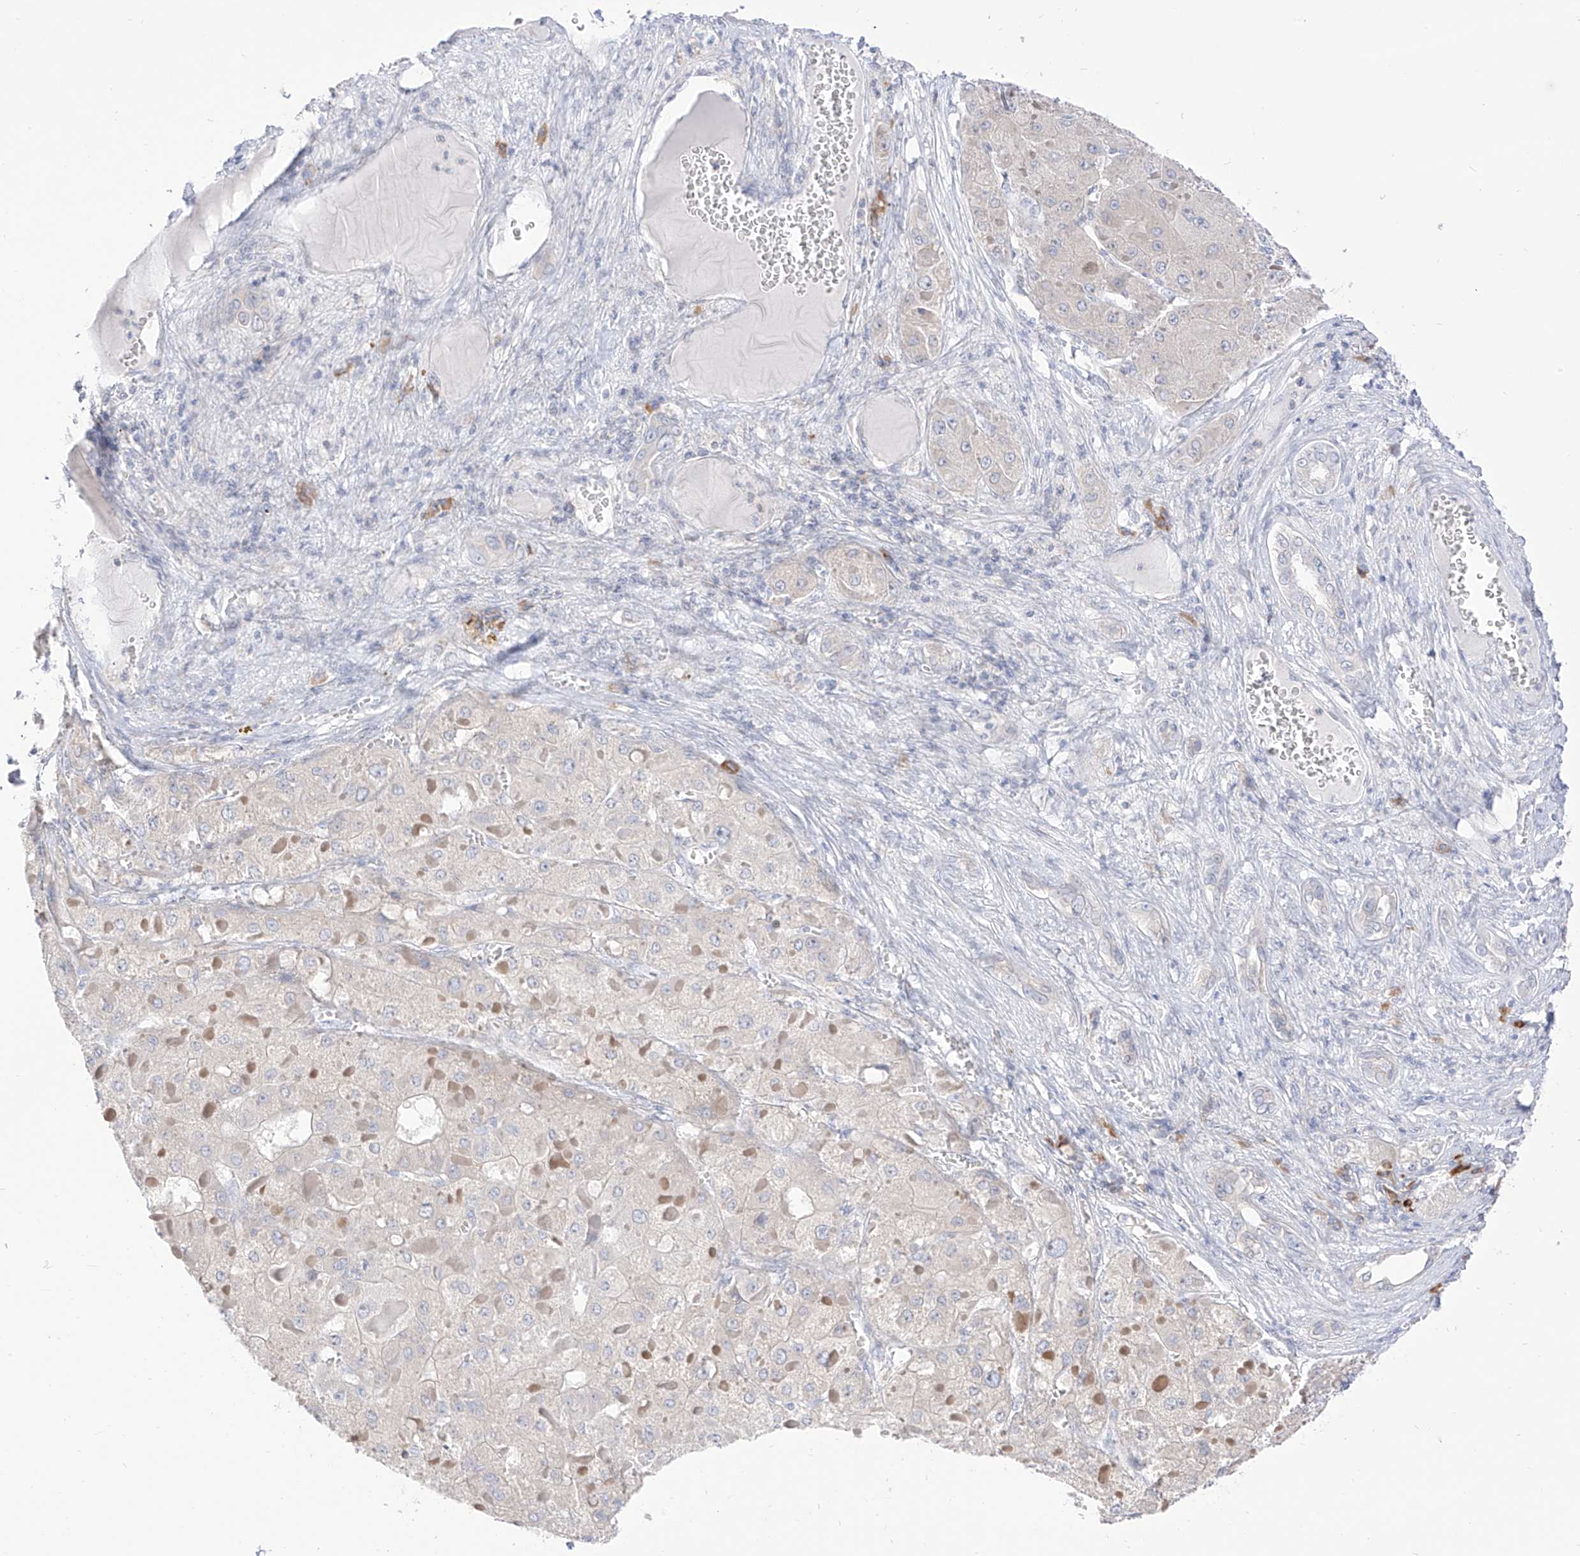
{"staining": {"intensity": "negative", "quantity": "none", "location": "none"}, "tissue": "liver cancer", "cell_type": "Tumor cells", "image_type": "cancer", "snomed": [{"axis": "morphology", "description": "Carcinoma, Hepatocellular, NOS"}, {"axis": "topography", "description": "Liver"}], "caption": "An immunohistochemistry micrograph of liver cancer (hepatocellular carcinoma) is shown. There is no staining in tumor cells of liver cancer (hepatocellular carcinoma).", "gene": "SYTL3", "patient": {"sex": "female", "age": 73}}